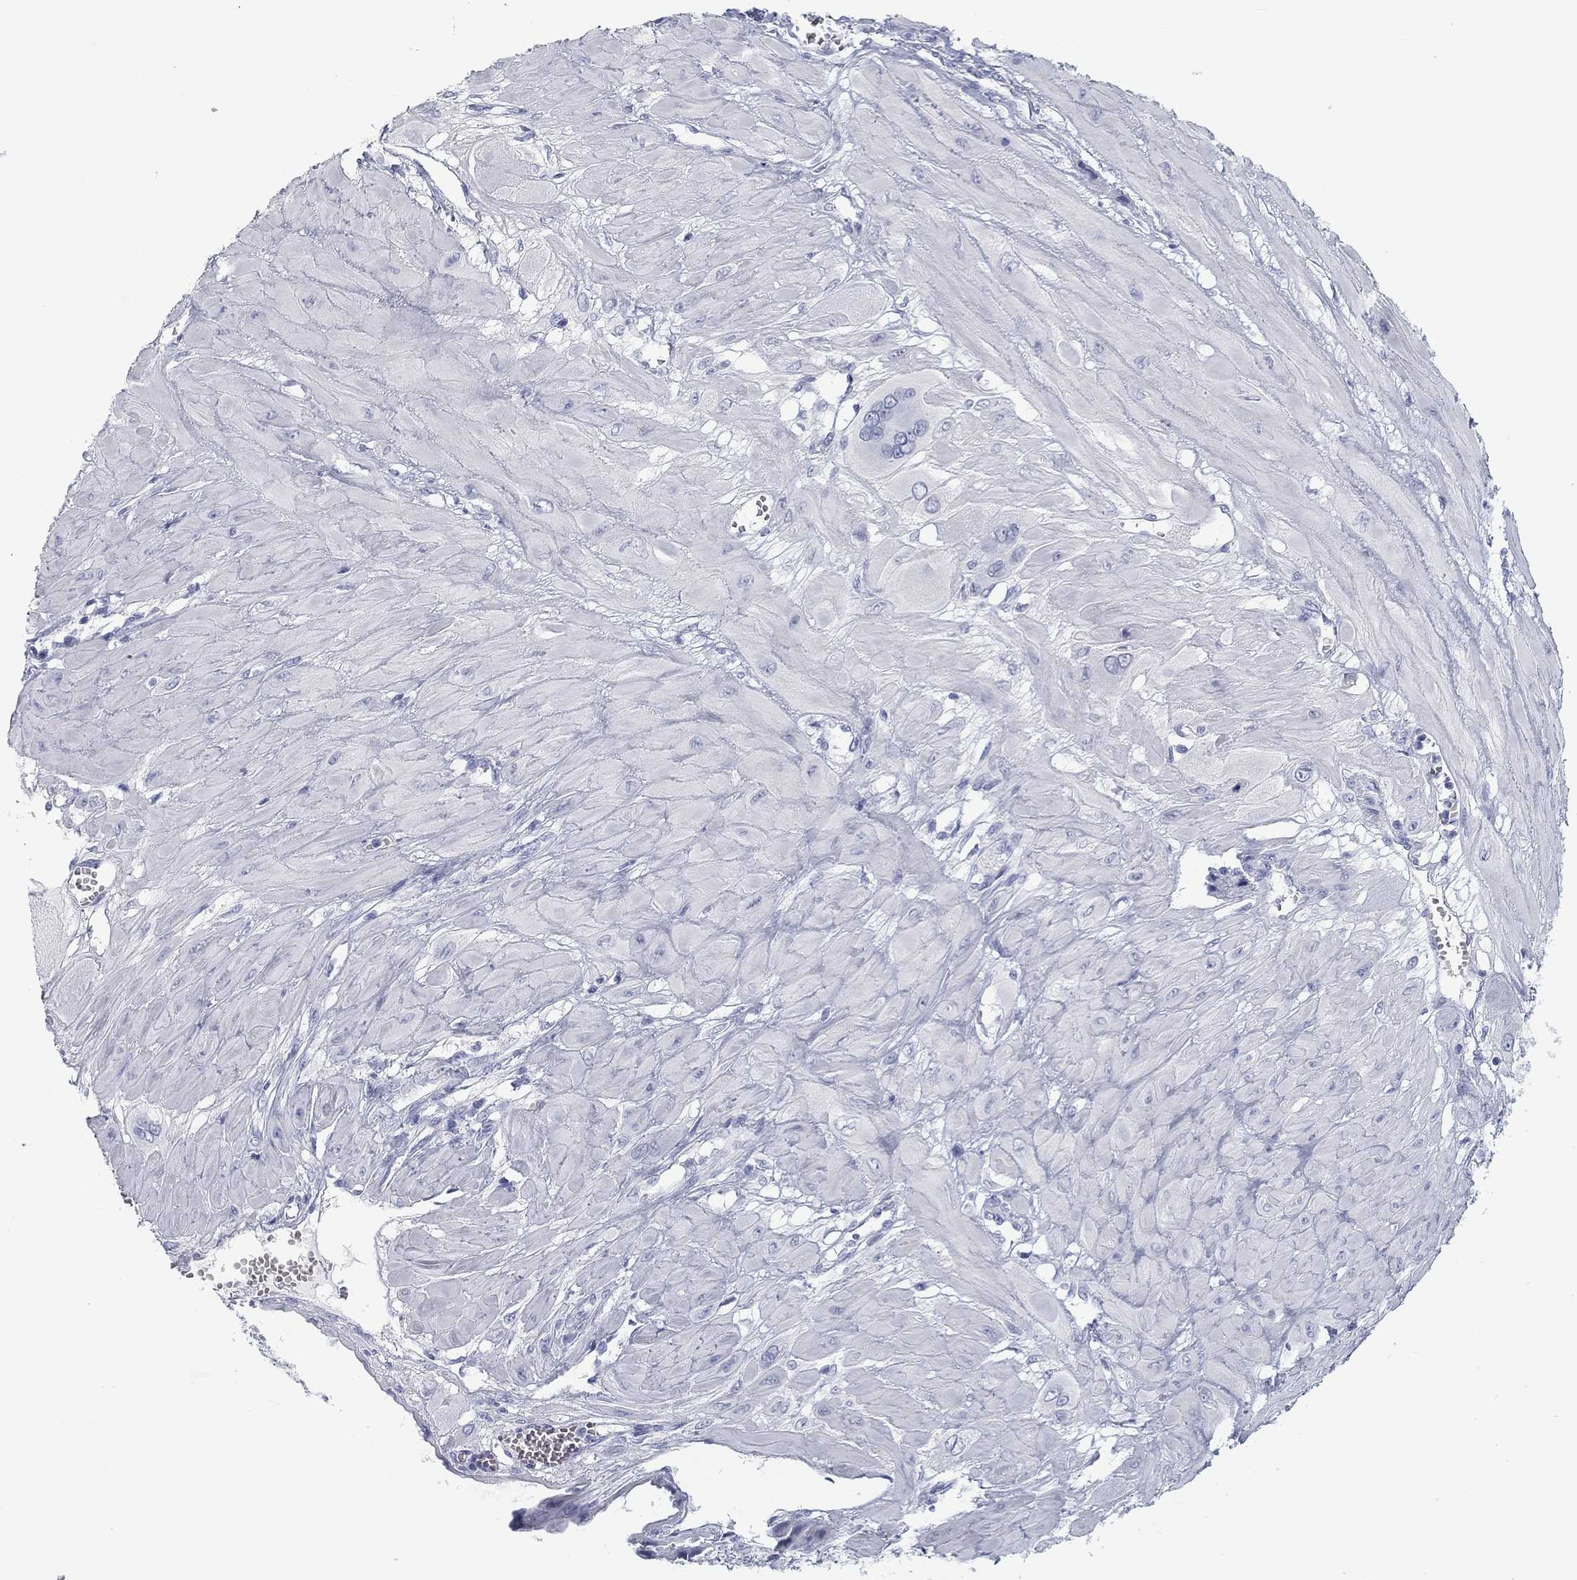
{"staining": {"intensity": "negative", "quantity": "none", "location": "none"}, "tissue": "cervical cancer", "cell_type": "Tumor cells", "image_type": "cancer", "snomed": [{"axis": "morphology", "description": "Squamous cell carcinoma, NOS"}, {"axis": "topography", "description": "Cervix"}], "caption": "DAB (3,3'-diaminobenzidine) immunohistochemical staining of human cervical cancer displays no significant staining in tumor cells. Nuclei are stained in blue.", "gene": "CALB1", "patient": {"sex": "female", "age": 34}}